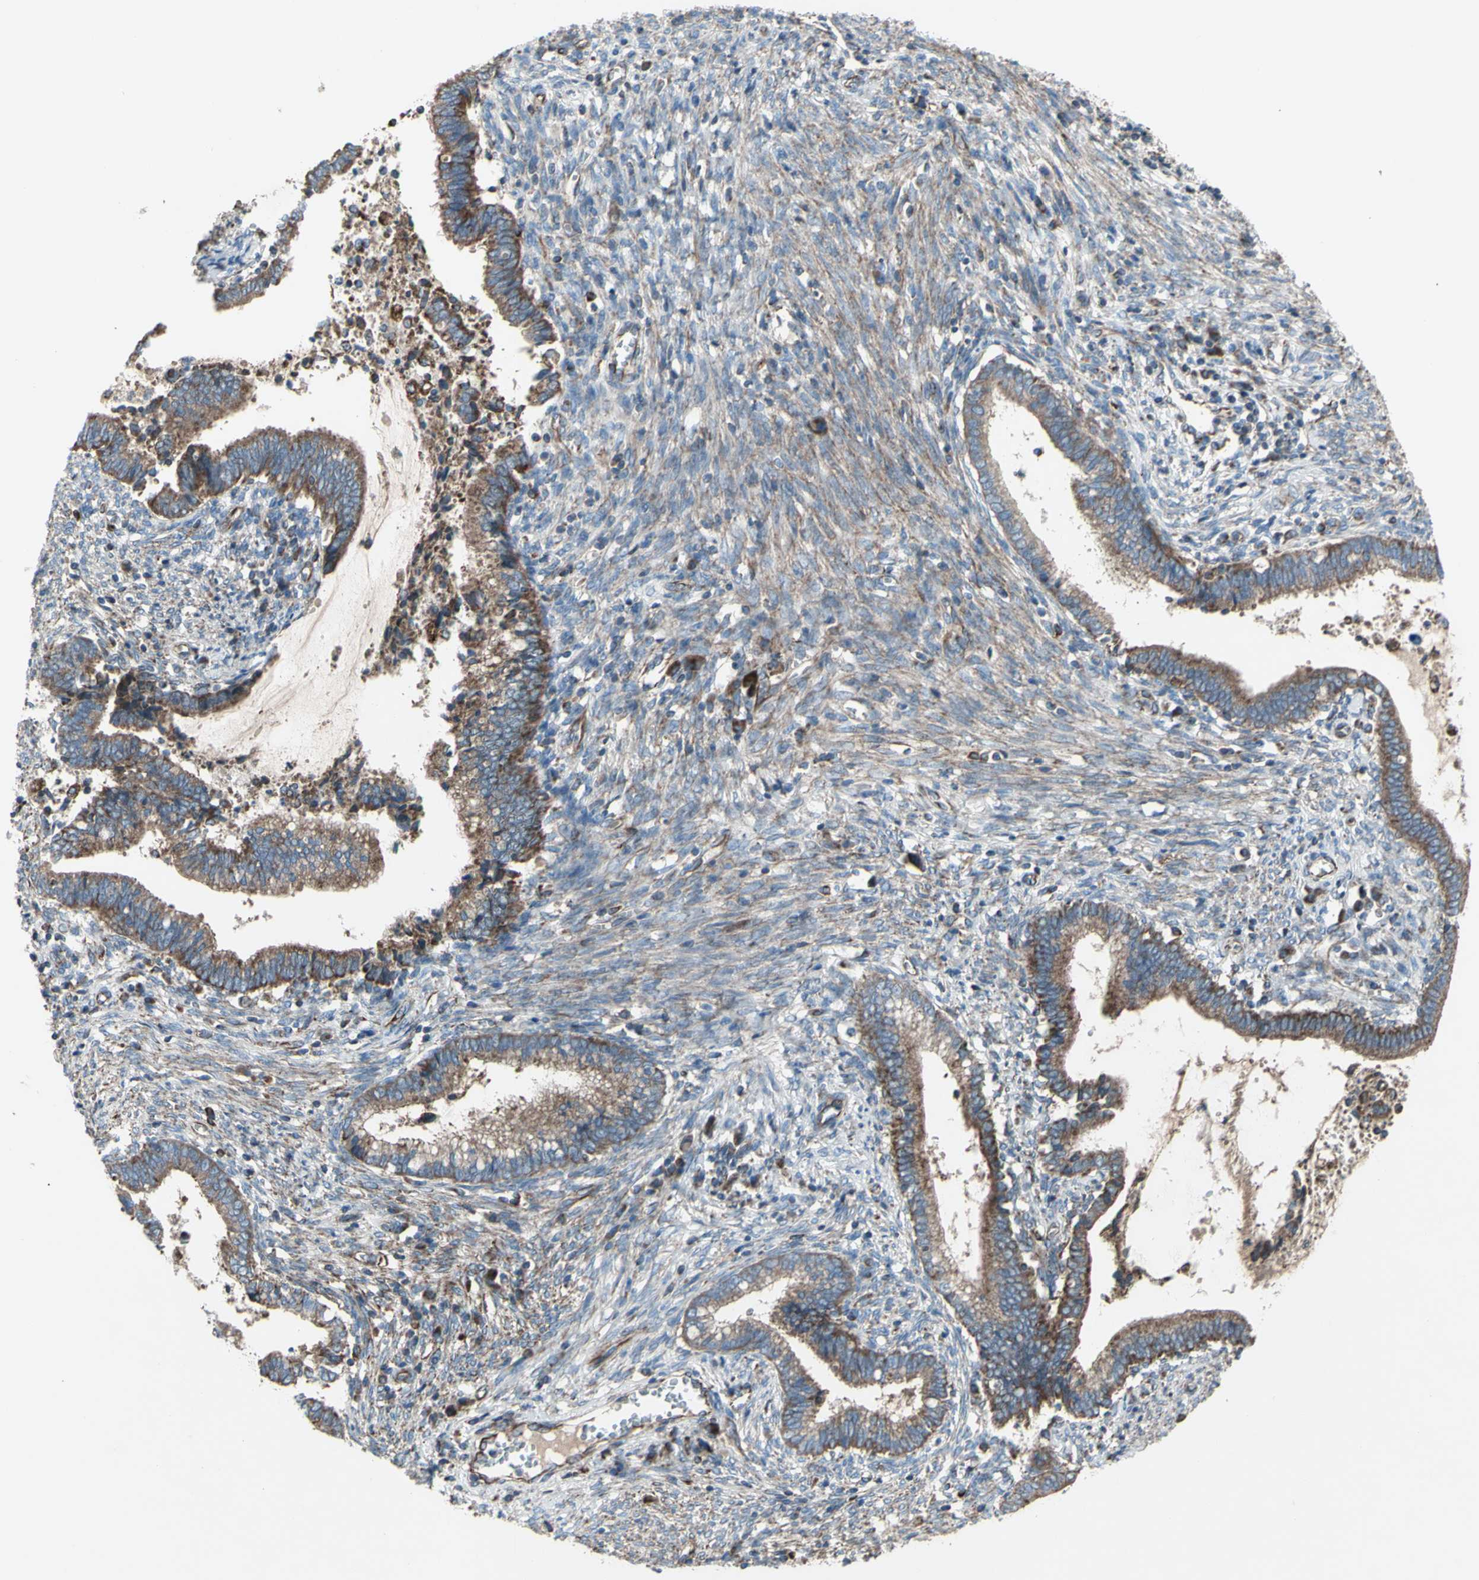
{"staining": {"intensity": "moderate", "quantity": ">75%", "location": "cytoplasmic/membranous"}, "tissue": "cervical cancer", "cell_type": "Tumor cells", "image_type": "cancer", "snomed": [{"axis": "morphology", "description": "Adenocarcinoma, NOS"}, {"axis": "topography", "description": "Cervix"}], "caption": "Immunohistochemistry histopathology image of neoplastic tissue: human cervical adenocarcinoma stained using IHC displays medium levels of moderate protein expression localized specifically in the cytoplasmic/membranous of tumor cells, appearing as a cytoplasmic/membranous brown color.", "gene": "EMC7", "patient": {"sex": "female", "age": 44}}